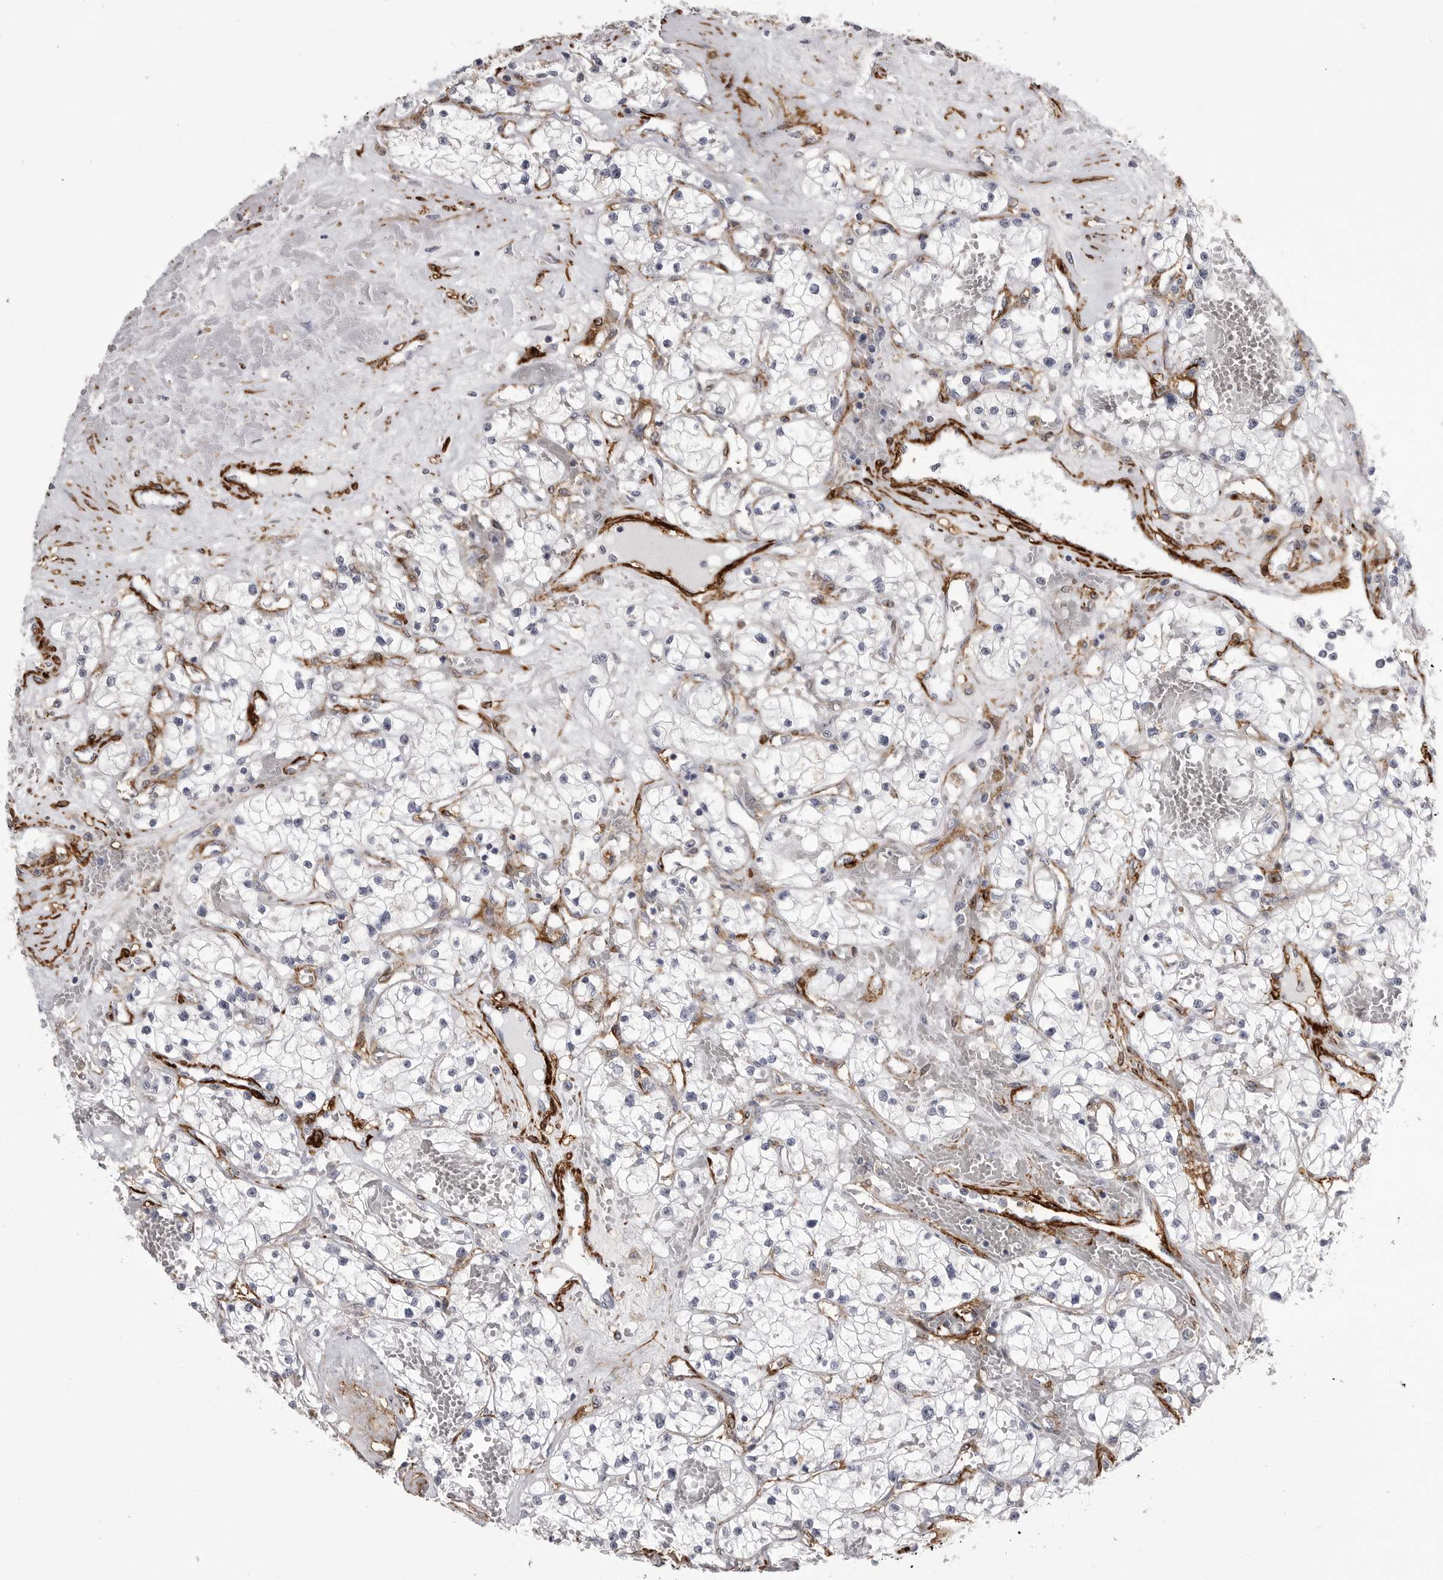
{"staining": {"intensity": "negative", "quantity": "none", "location": "none"}, "tissue": "renal cancer", "cell_type": "Tumor cells", "image_type": "cancer", "snomed": [{"axis": "morphology", "description": "Normal tissue, NOS"}, {"axis": "morphology", "description": "Adenocarcinoma, NOS"}, {"axis": "topography", "description": "Kidney"}], "caption": "Tumor cells show no significant protein expression in renal adenocarcinoma.", "gene": "AOC3", "patient": {"sex": "male", "age": 68}}